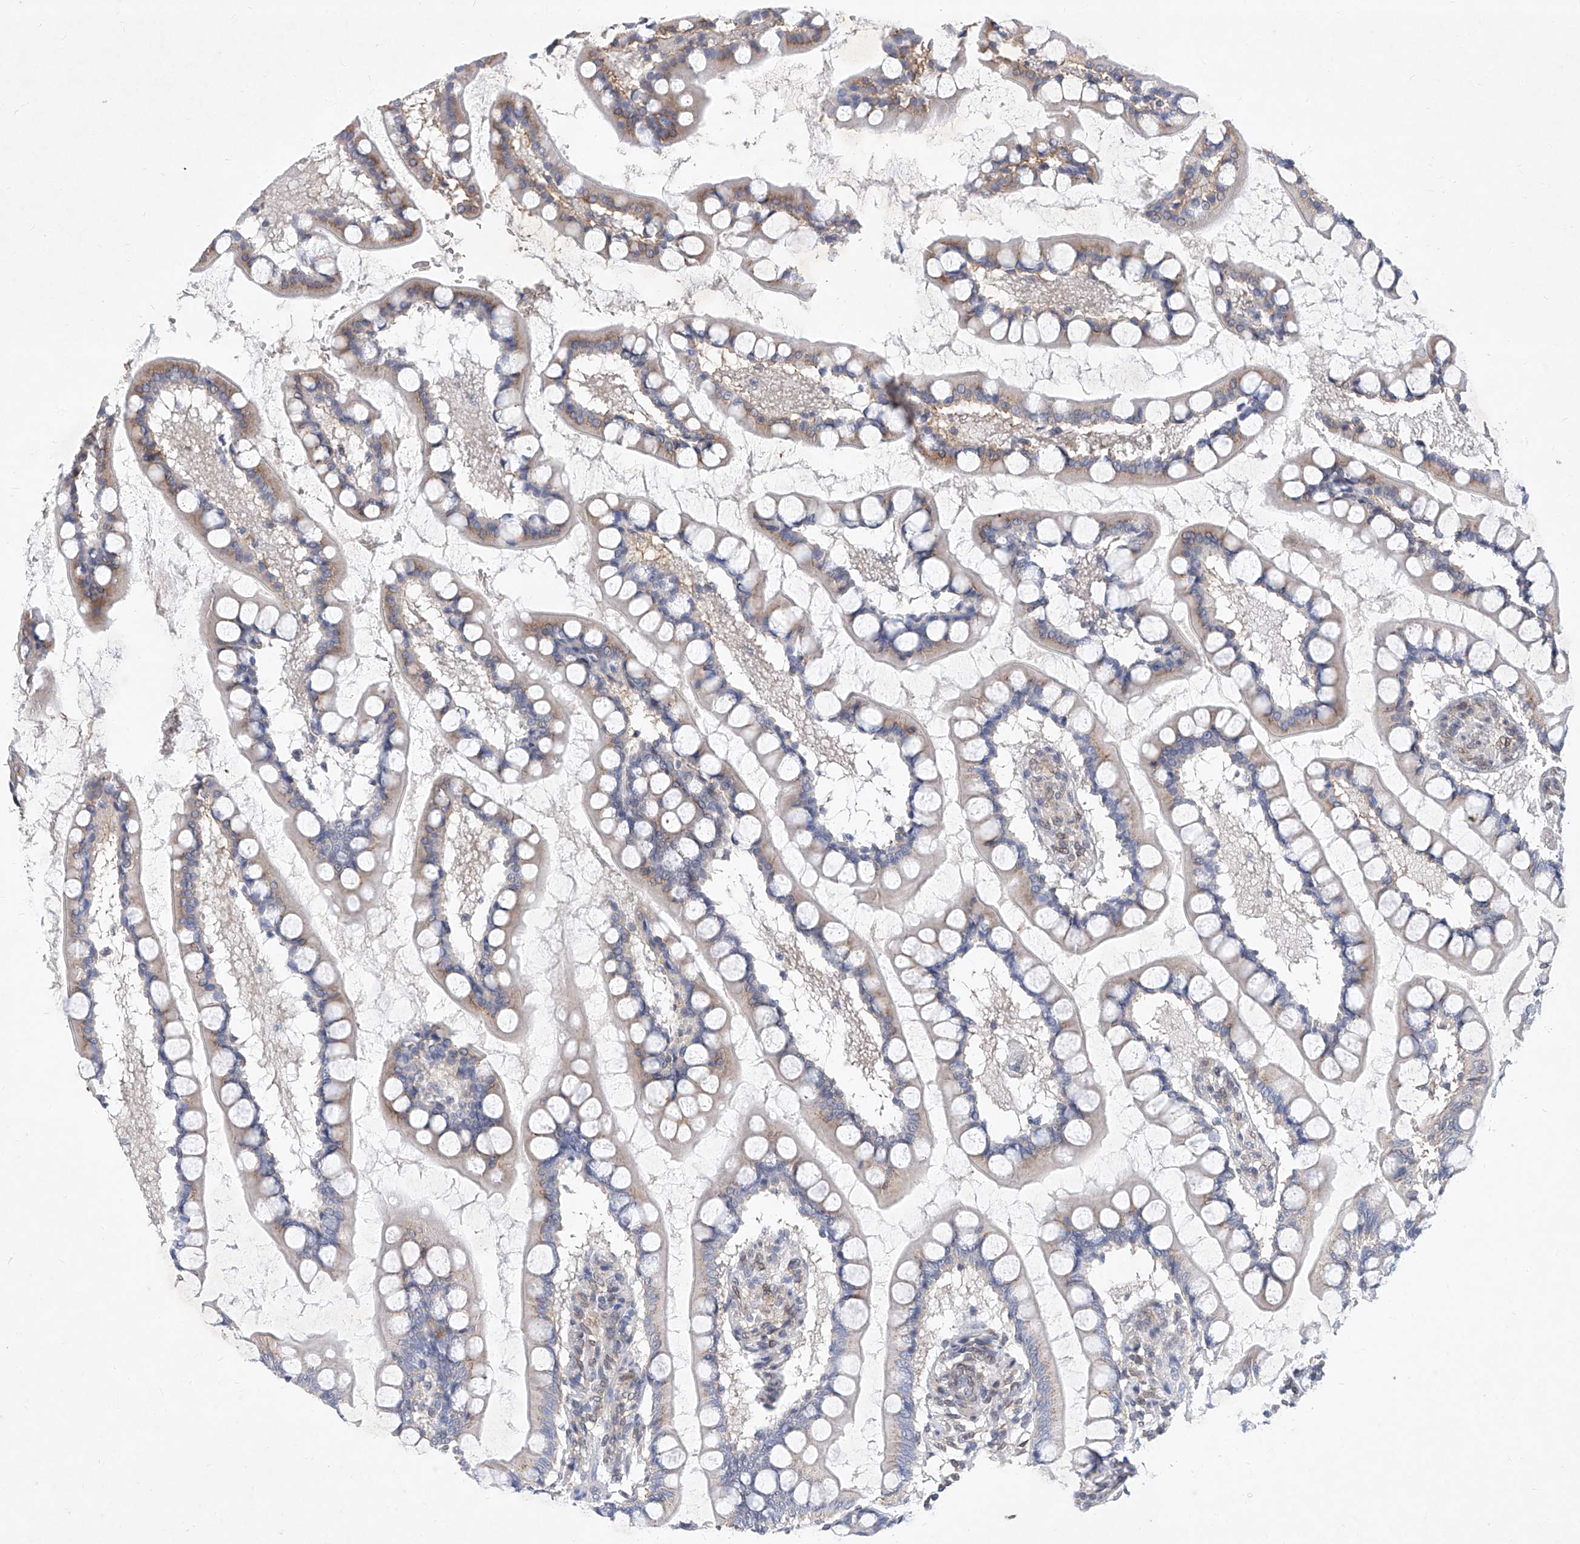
{"staining": {"intensity": "weak", "quantity": "25%-75%", "location": "cytoplasmic/membranous"}, "tissue": "small intestine", "cell_type": "Glandular cells", "image_type": "normal", "snomed": [{"axis": "morphology", "description": "Normal tissue, NOS"}, {"axis": "topography", "description": "Small intestine"}], "caption": "Small intestine stained with DAB (3,3'-diaminobenzidine) immunohistochemistry exhibits low levels of weak cytoplasmic/membranous staining in about 25%-75% of glandular cells.", "gene": "MX2", "patient": {"sex": "male", "age": 52}}